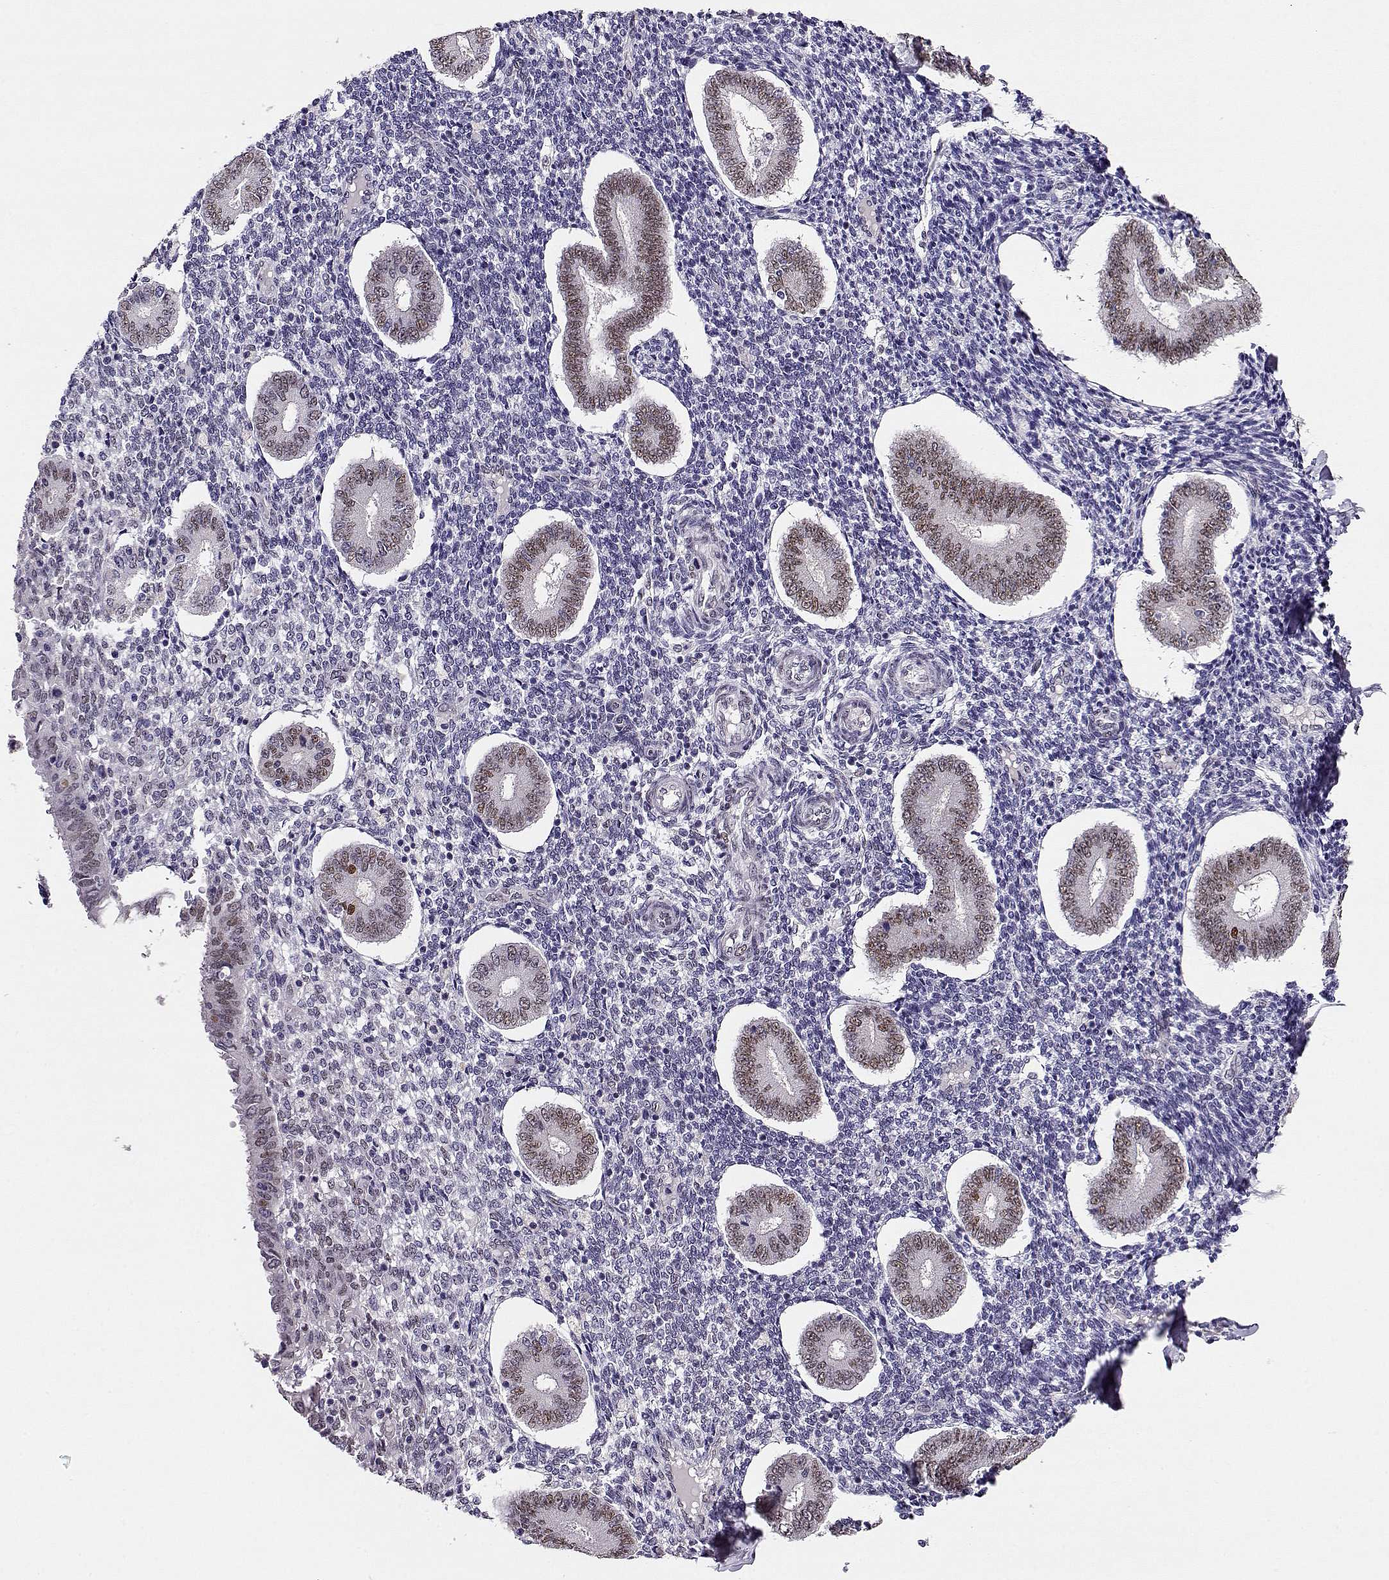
{"staining": {"intensity": "negative", "quantity": "none", "location": "none"}, "tissue": "endometrium", "cell_type": "Cells in endometrial stroma", "image_type": "normal", "snomed": [{"axis": "morphology", "description": "Normal tissue, NOS"}, {"axis": "topography", "description": "Endometrium"}], "caption": "The immunohistochemistry histopathology image has no significant expression in cells in endometrial stroma of endometrium.", "gene": "POLI", "patient": {"sex": "female", "age": 40}}